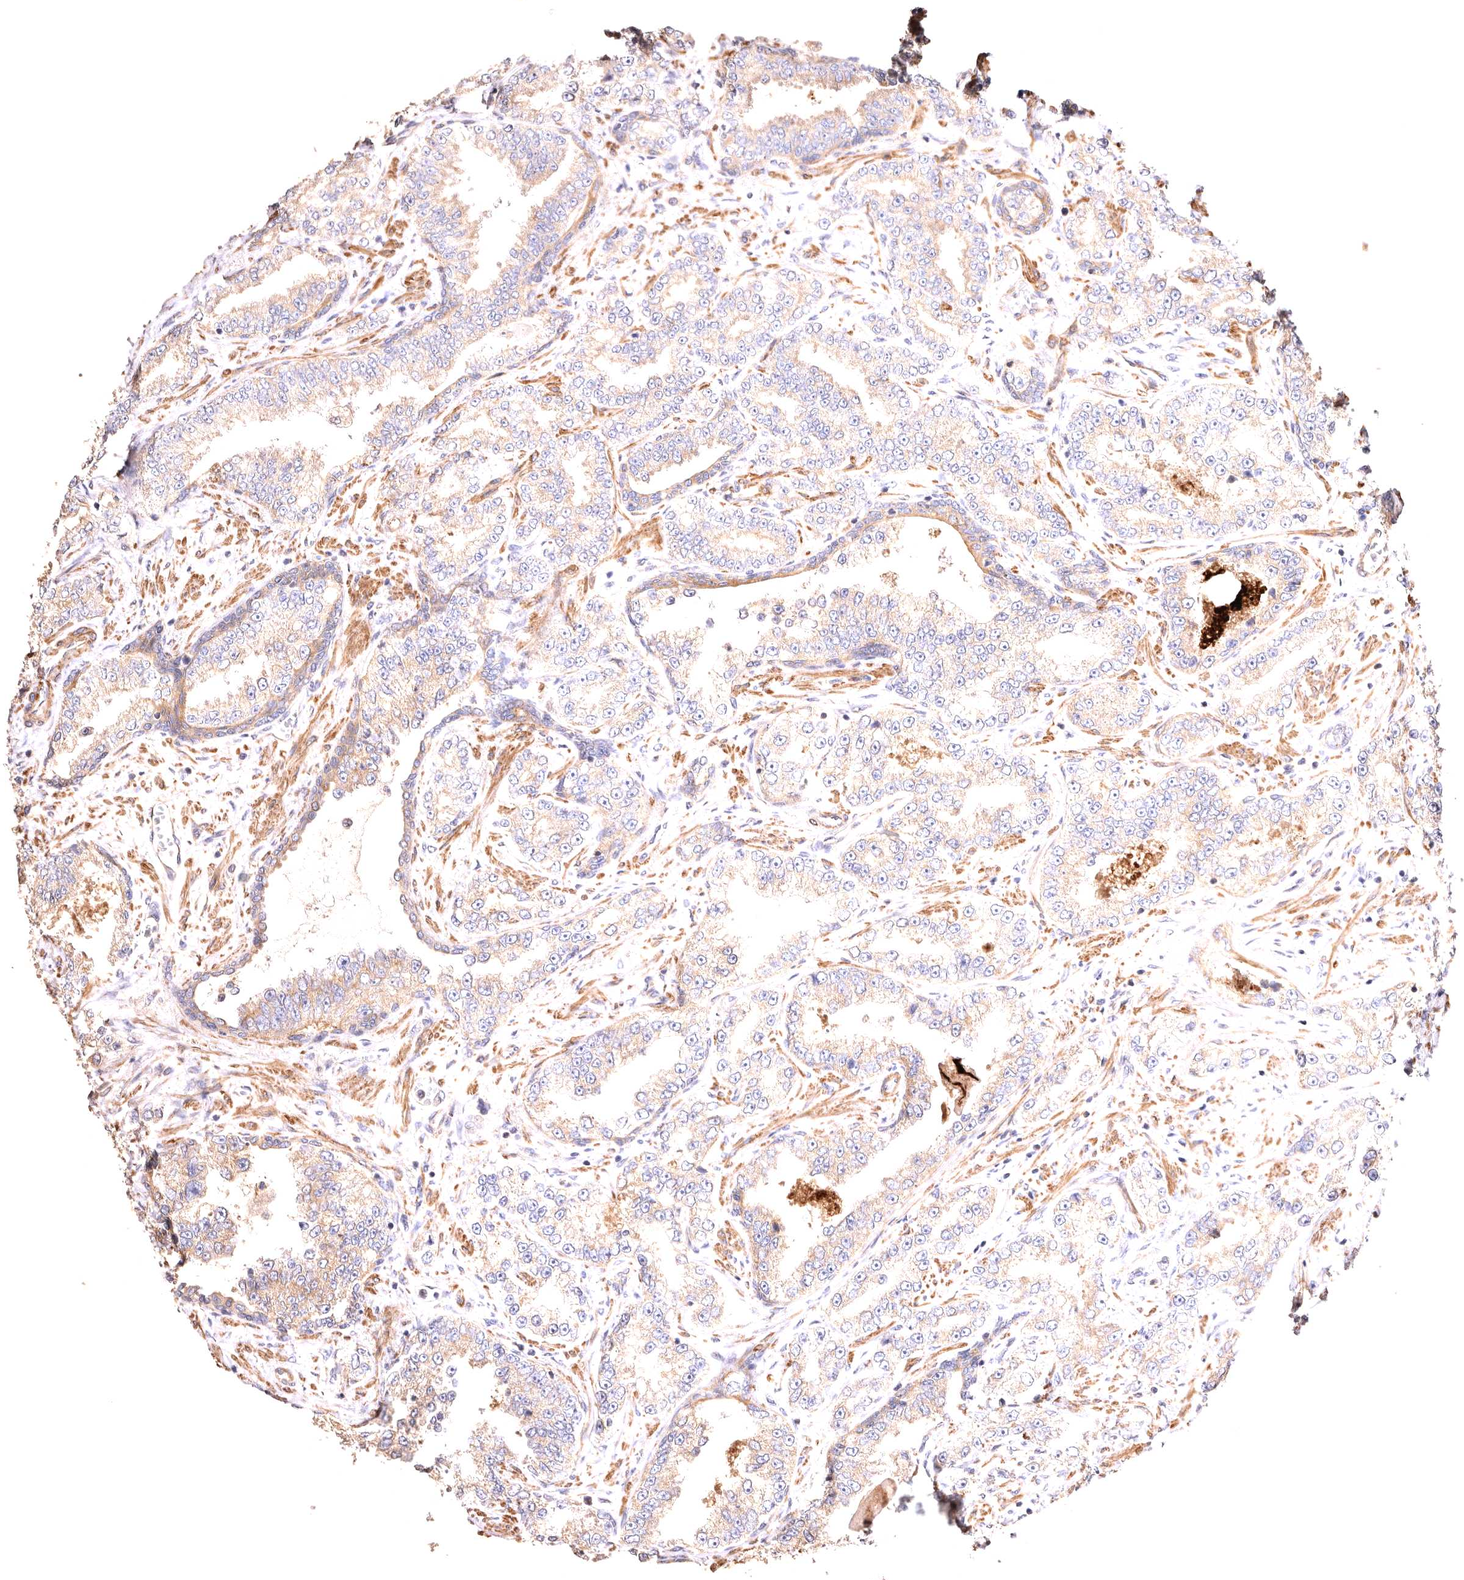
{"staining": {"intensity": "weak", "quantity": "25%-75%", "location": "cytoplasmic/membranous"}, "tissue": "prostate cancer", "cell_type": "Tumor cells", "image_type": "cancer", "snomed": [{"axis": "morphology", "description": "Normal tissue, NOS"}, {"axis": "morphology", "description": "Adenocarcinoma, High grade"}, {"axis": "topography", "description": "Prostate"}], "caption": "IHC image of neoplastic tissue: adenocarcinoma (high-grade) (prostate) stained using immunohistochemistry (IHC) displays low levels of weak protein expression localized specifically in the cytoplasmic/membranous of tumor cells, appearing as a cytoplasmic/membranous brown color.", "gene": "VPS45", "patient": {"sex": "male", "age": 83}}